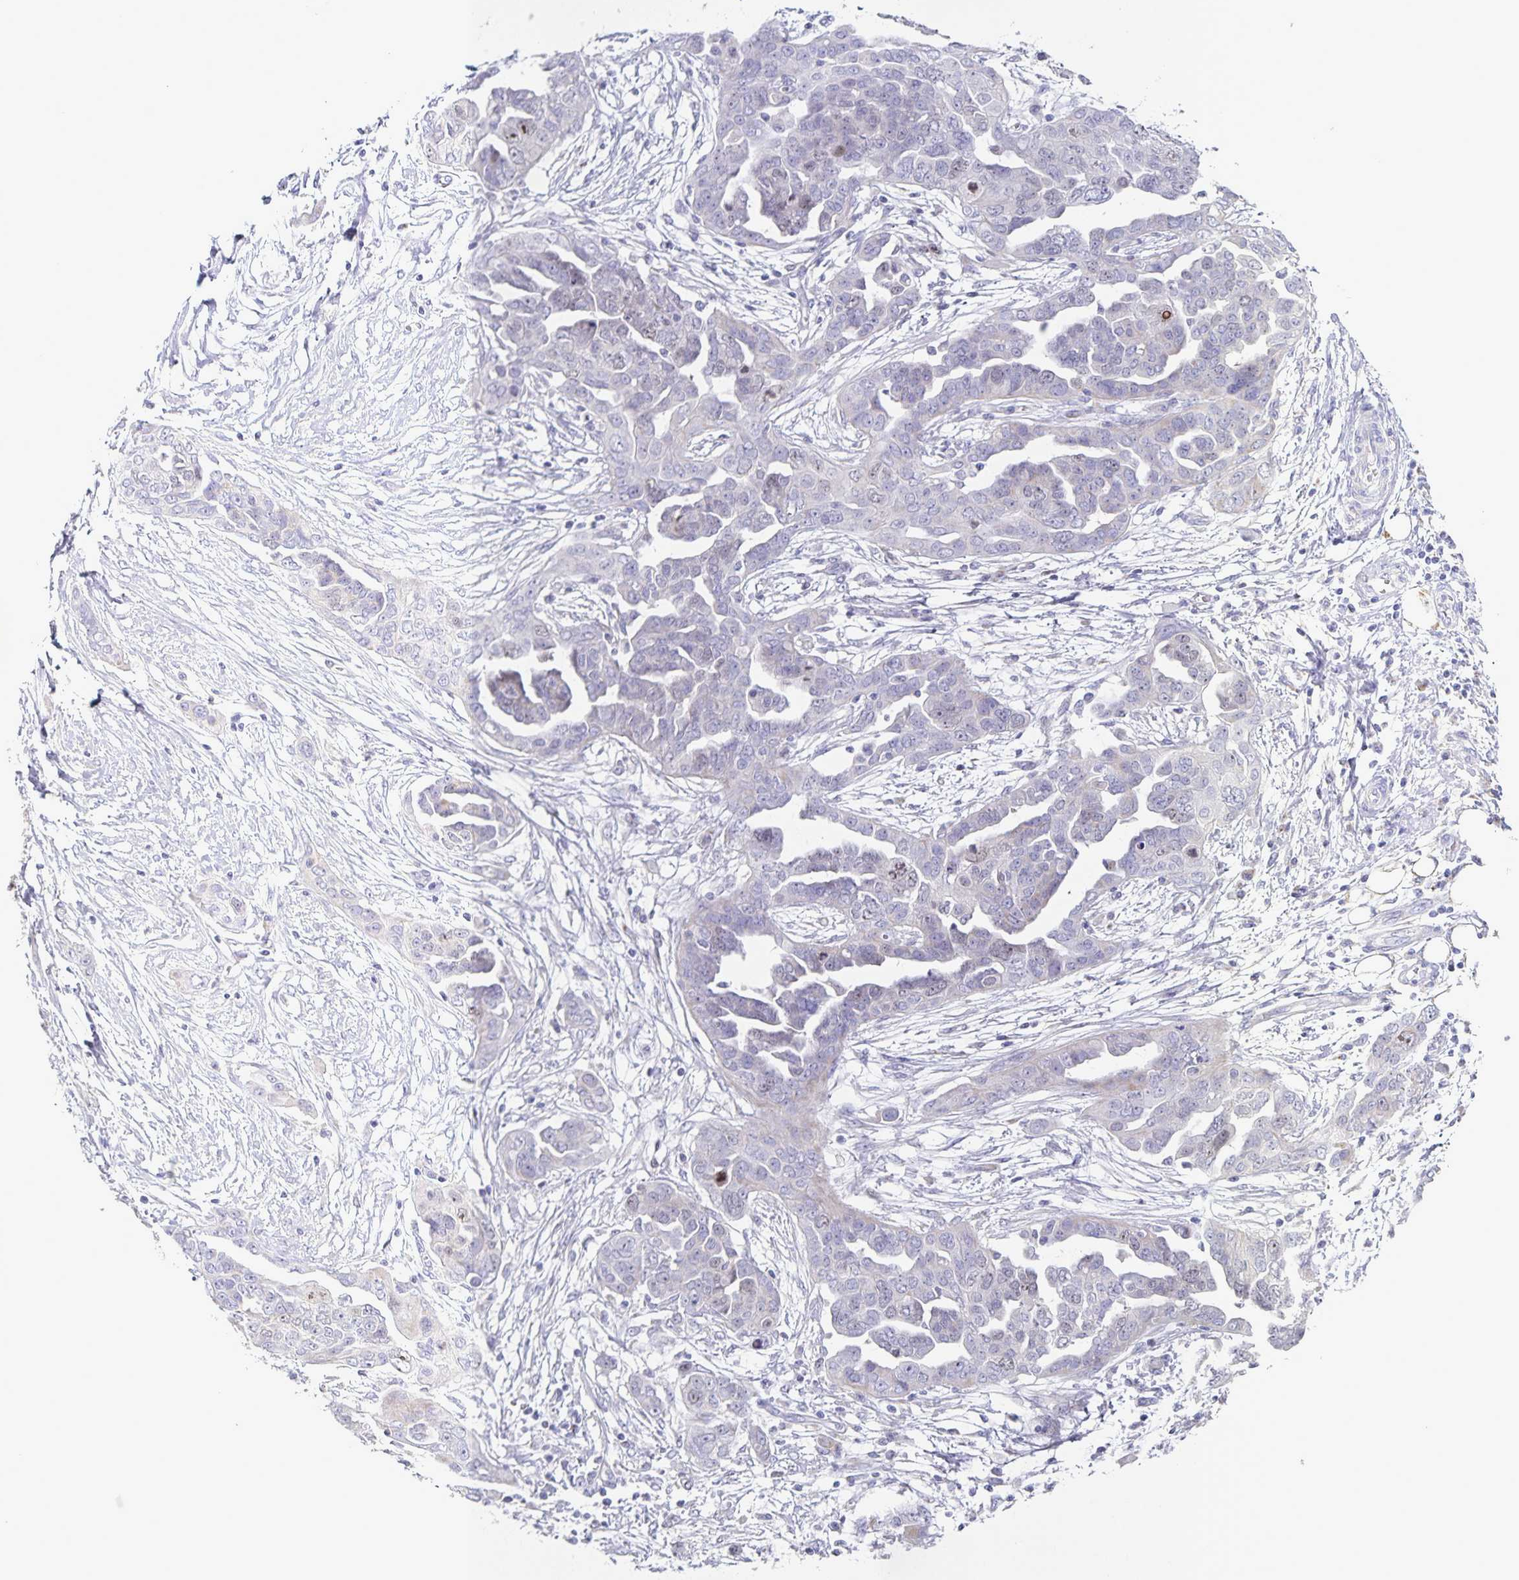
{"staining": {"intensity": "negative", "quantity": "none", "location": "none"}, "tissue": "ovarian cancer", "cell_type": "Tumor cells", "image_type": "cancer", "snomed": [{"axis": "morphology", "description": "Cystadenocarcinoma, serous, NOS"}, {"axis": "topography", "description": "Ovary"}], "caption": "The immunohistochemistry (IHC) photomicrograph has no significant staining in tumor cells of ovarian serous cystadenocarcinoma tissue. (DAB (3,3'-diaminobenzidine) IHC, high magnification).", "gene": "CENPH", "patient": {"sex": "female", "age": 59}}